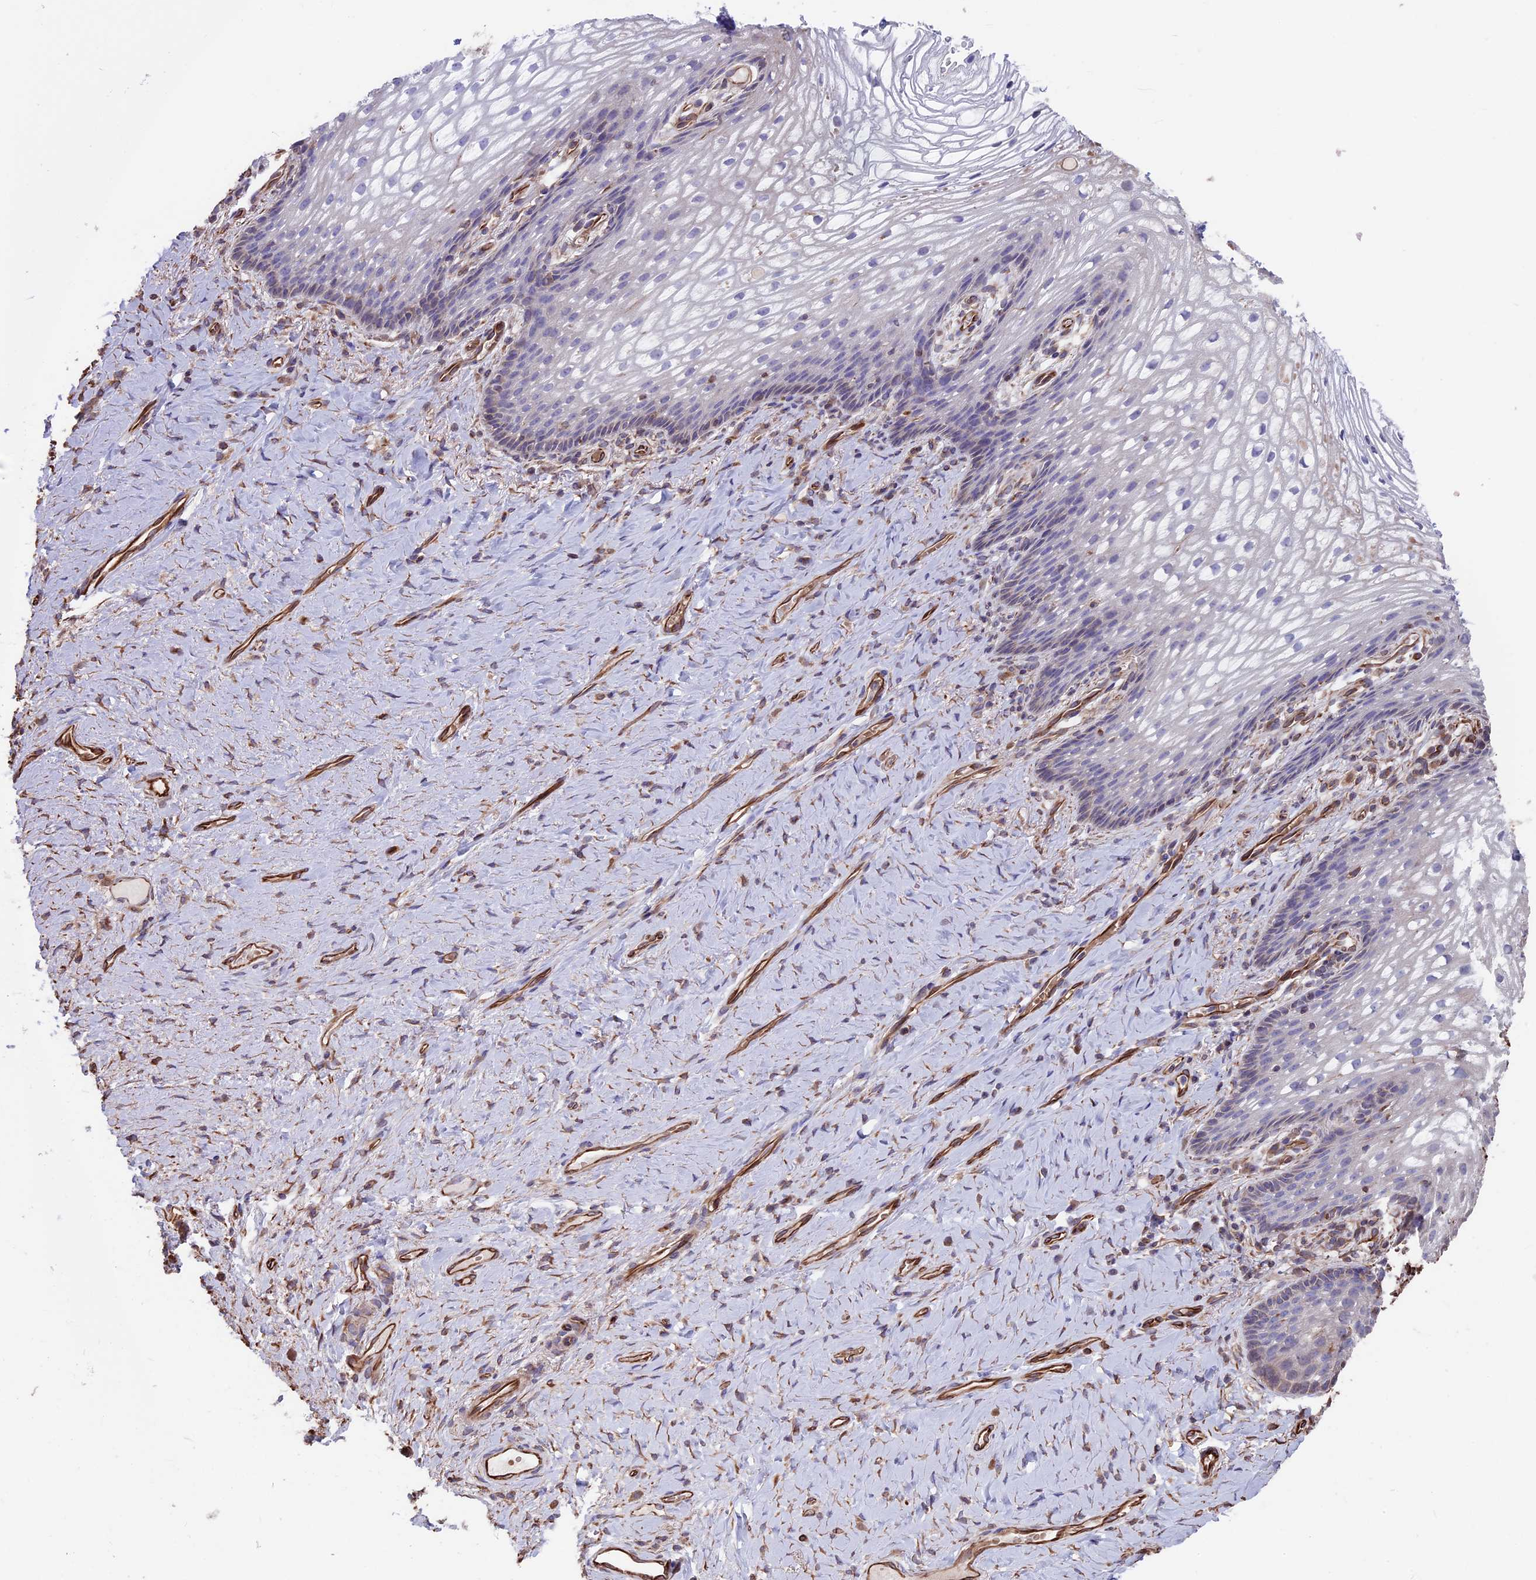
{"staining": {"intensity": "negative", "quantity": "none", "location": "none"}, "tissue": "vagina", "cell_type": "Squamous epithelial cells", "image_type": "normal", "snomed": [{"axis": "morphology", "description": "Normal tissue, NOS"}, {"axis": "topography", "description": "Vagina"}], "caption": "Immunohistochemistry (IHC) image of benign vagina: vagina stained with DAB (3,3'-diaminobenzidine) shows no significant protein expression in squamous epithelial cells.", "gene": "SEH1L", "patient": {"sex": "female", "age": 60}}